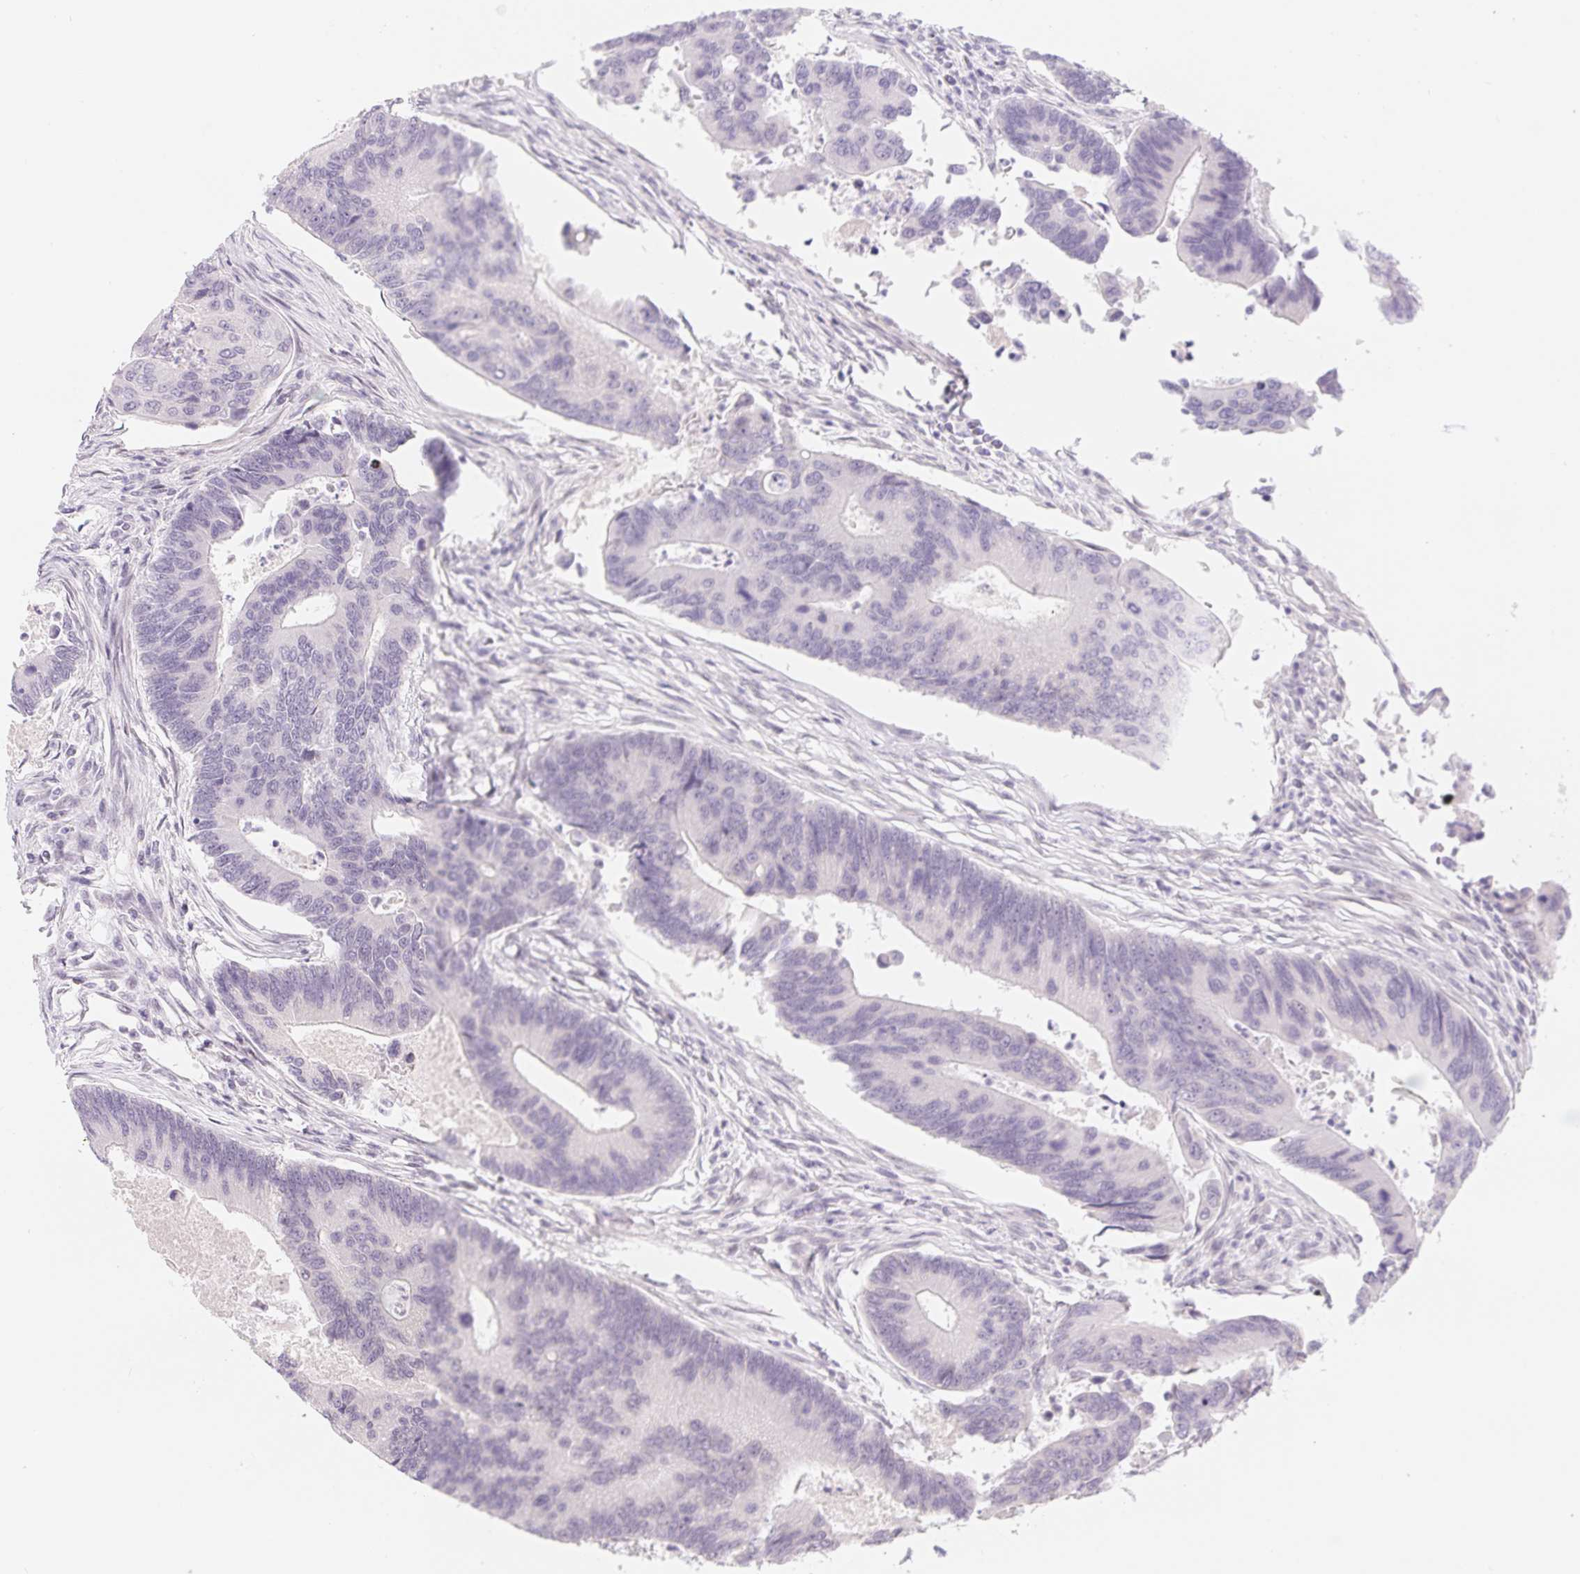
{"staining": {"intensity": "negative", "quantity": "none", "location": "none"}, "tissue": "colorectal cancer", "cell_type": "Tumor cells", "image_type": "cancer", "snomed": [{"axis": "morphology", "description": "Adenocarcinoma, NOS"}, {"axis": "topography", "description": "Colon"}], "caption": "Image shows no protein staining in tumor cells of colorectal cancer (adenocarcinoma) tissue.", "gene": "MORC1", "patient": {"sex": "female", "age": 67}}